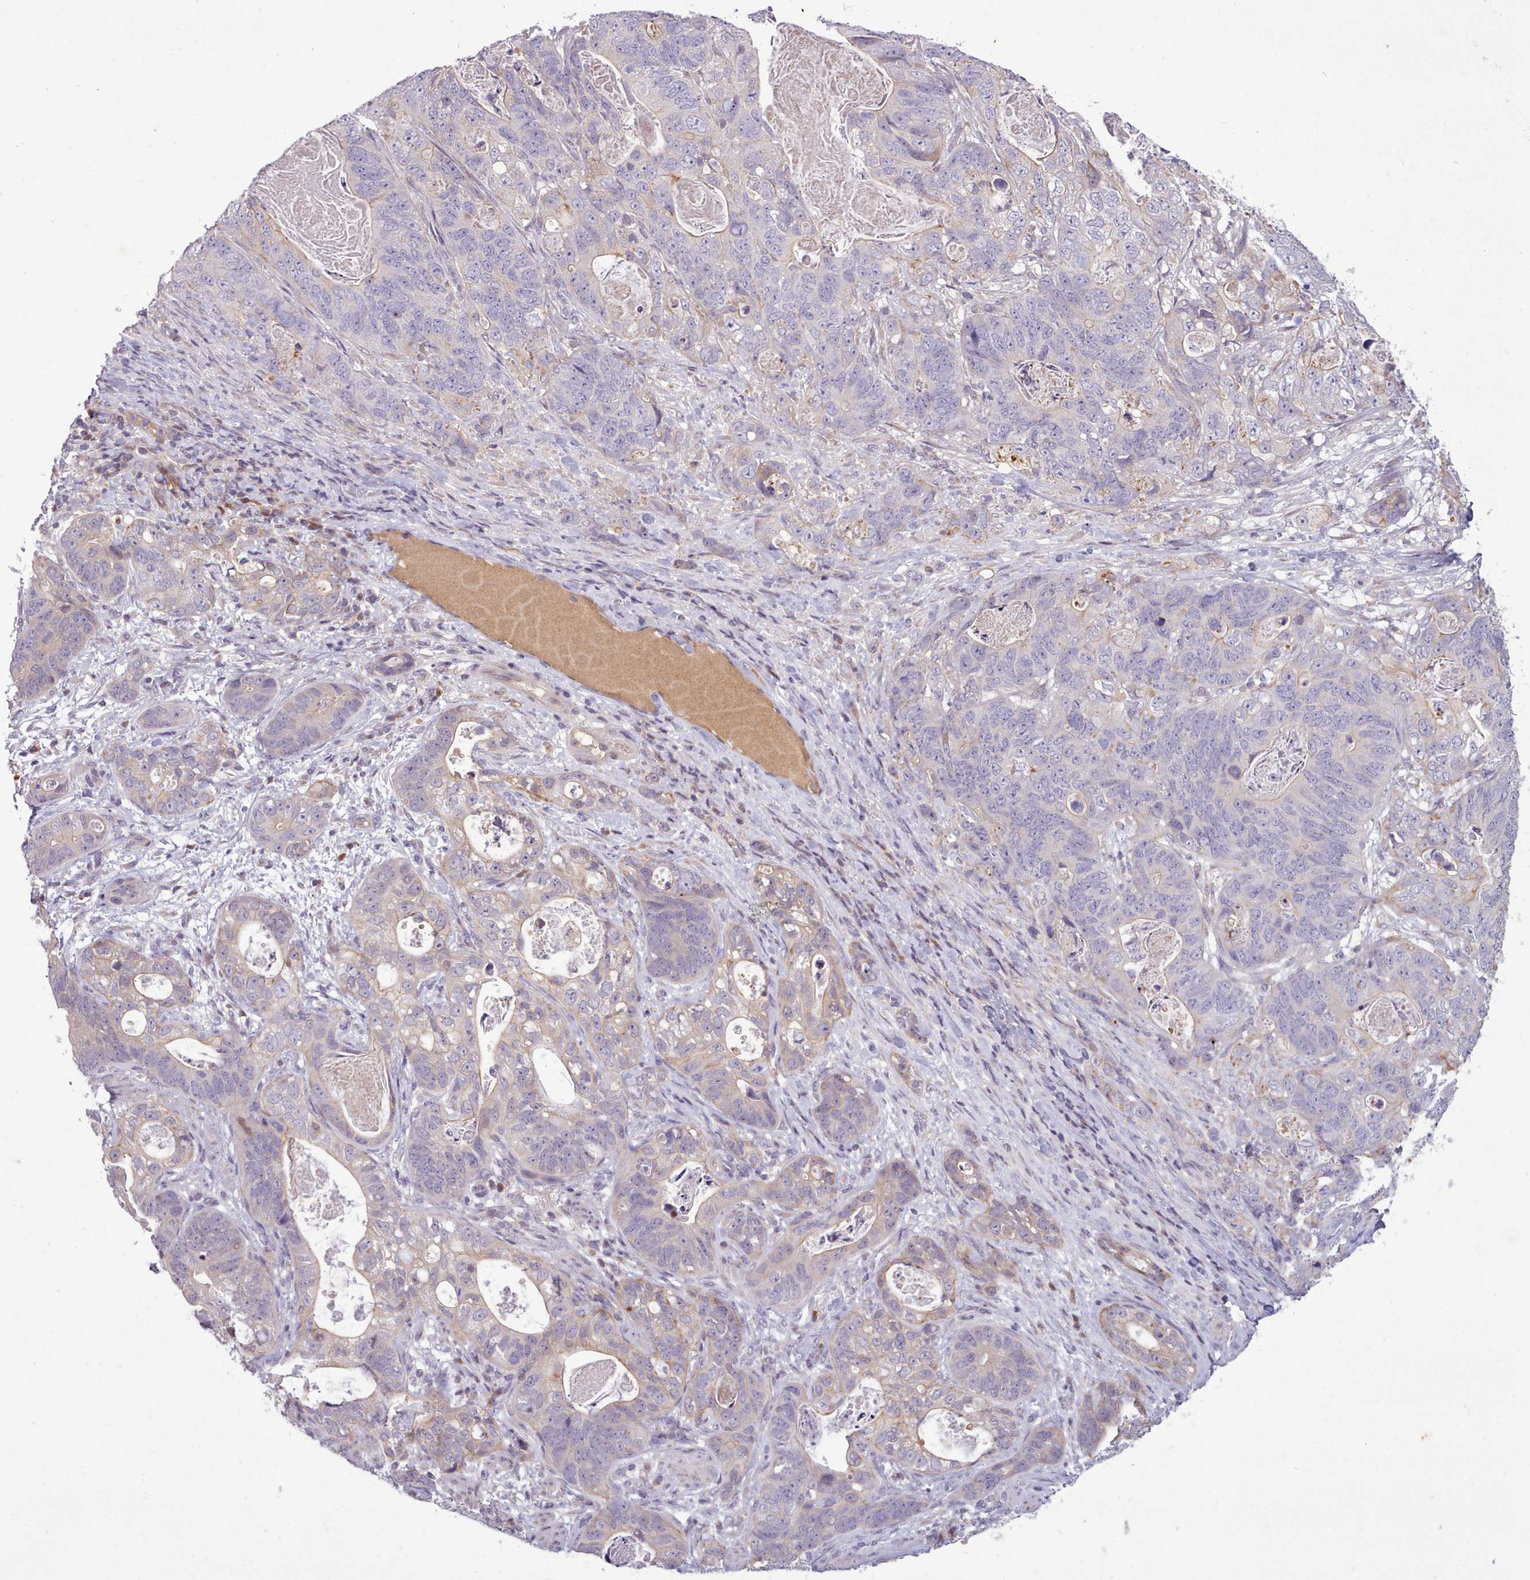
{"staining": {"intensity": "negative", "quantity": "none", "location": "none"}, "tissue": "stomach cancer", "cell_type": "Tumor cells", "image_type": "cancer", "snomed": [{"axis": "morphology", "description": "Normal tissue, NOS"}, {"axis": "morphology", "description": "Adenocarcinoma, NOS"}, {"axis": "topography", "description": "Stomach"}], "caption": "Stomach adenocarcinoma was stained to show a protein in brown. There is no significant staining in tumor cells. (DAB IHC visualized using brightfield microscopy, high magnification).", "gene": "NMRK1", "patient": {"sex": "female", "age": 89}}